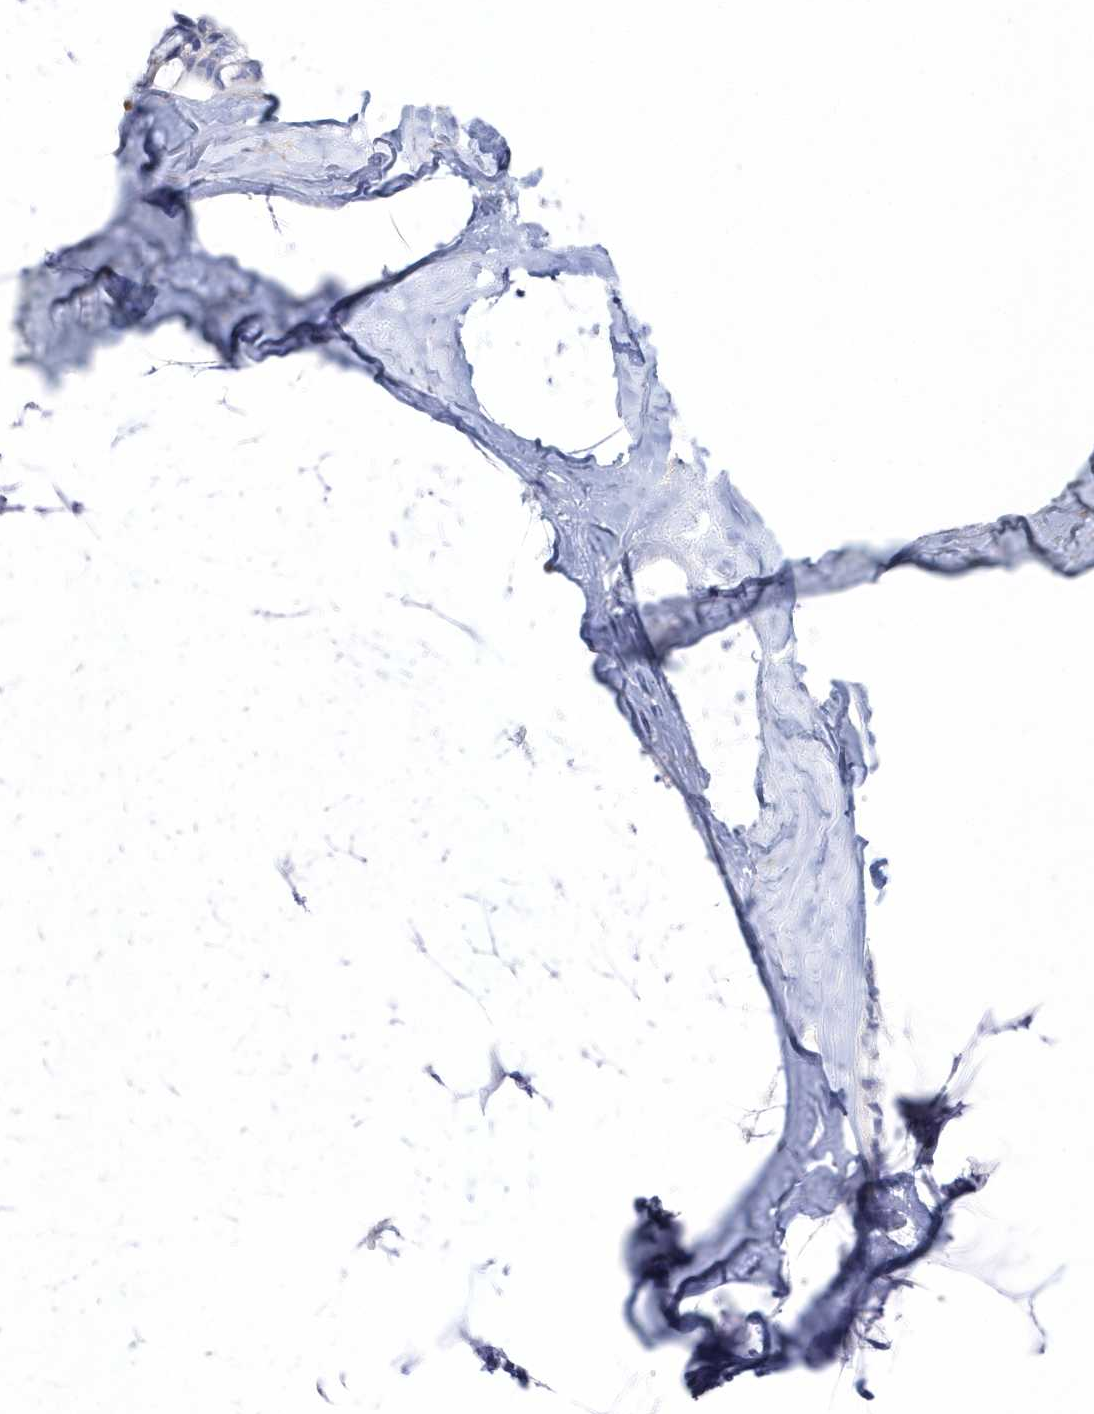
{"staining": {"intensity": "negative", "quantity": "none", "location": "none"}, "tissue": "ovarian cancer", "cell_type": "Tumor cells", "image_type": "cancer", "snomed": [{"axis": "morphology", "description": "Cystadenocarcinoma, mucinous, NOS"}, {"axis": "topography", "description": "Ovary"}], "caption": "Immunohistochemistry image of ovarian mucinous cystadenocarcinoma stained for a protein (brown), which displays no positivity in tumor cells.", "gene": "WDR27", "patient": {"sex": "female", "age": 39}}